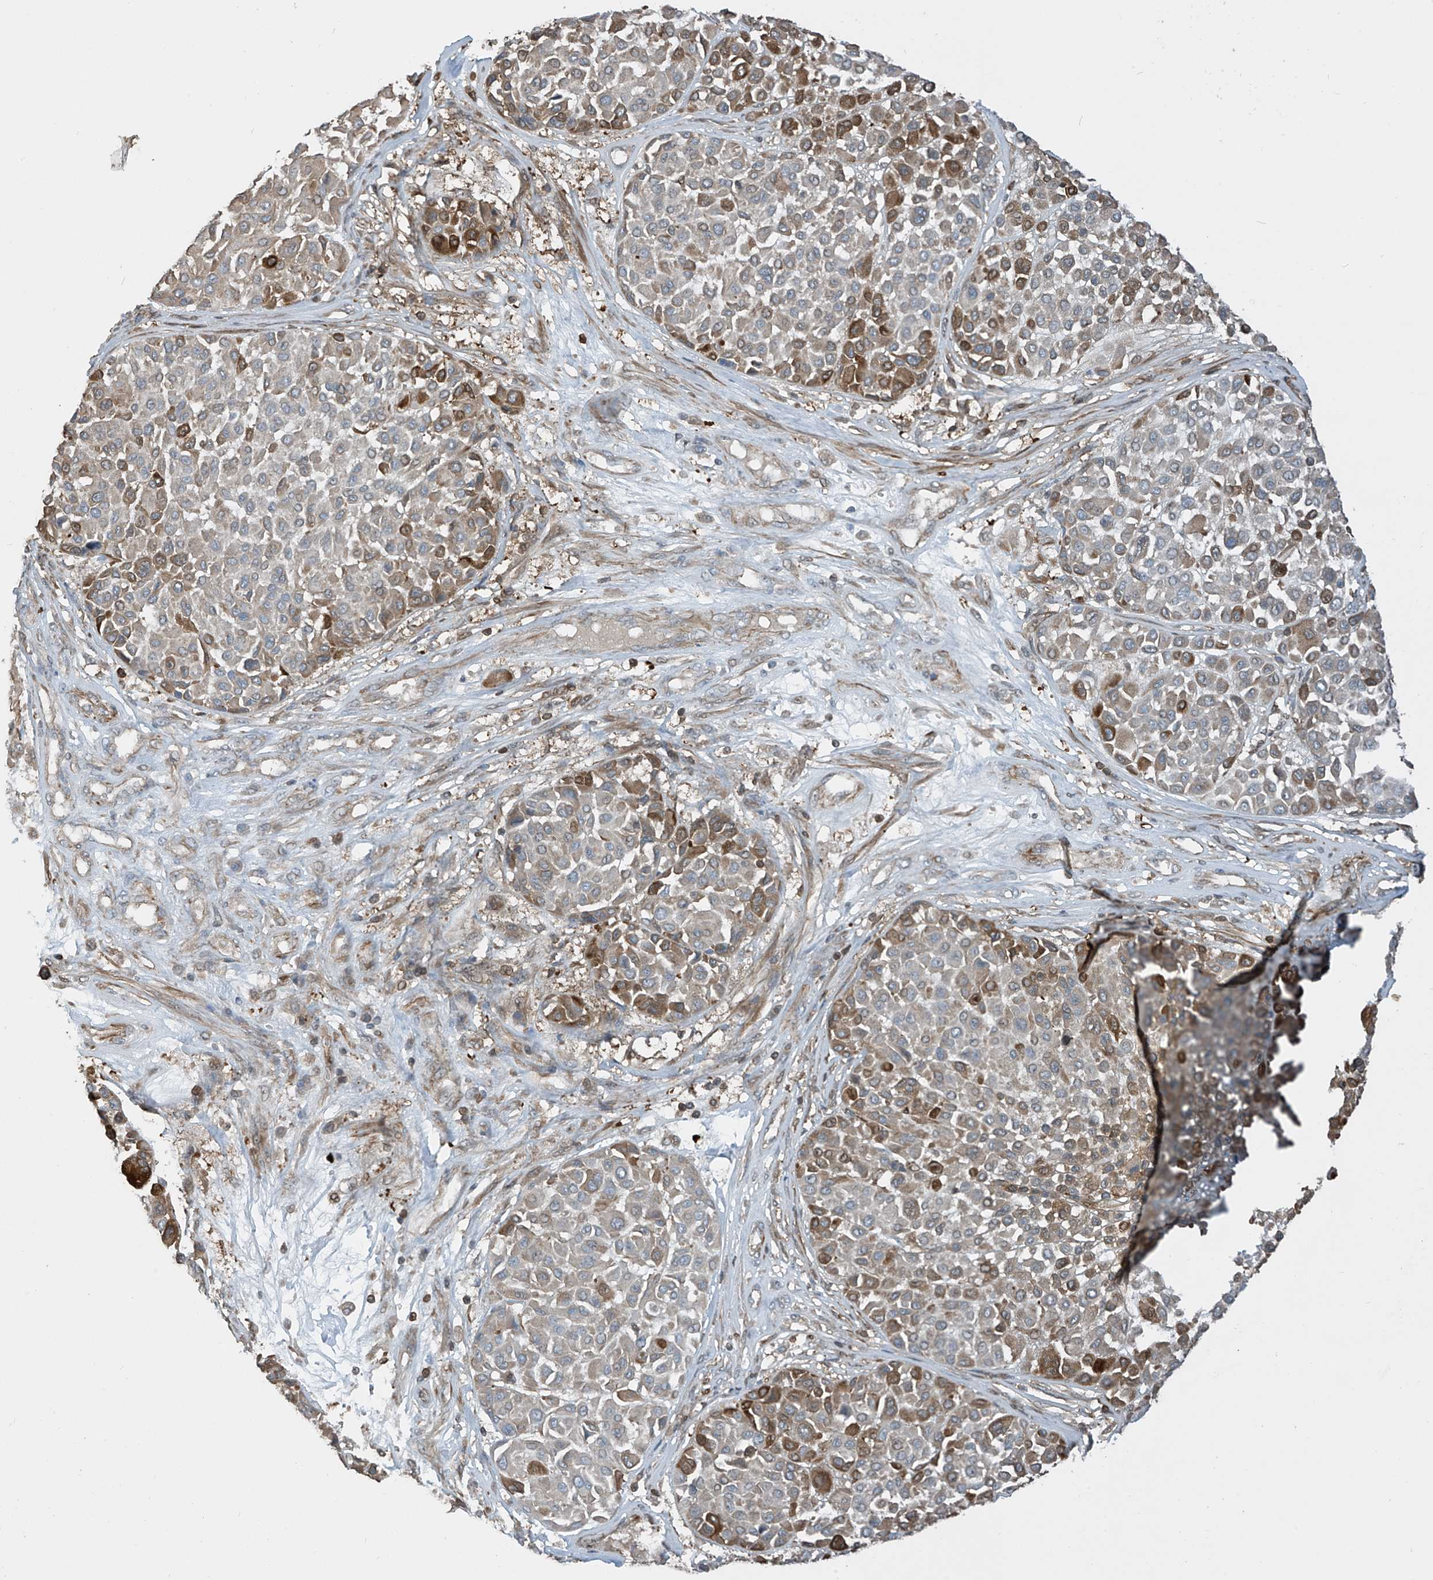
{"staining": {"intensity": "moderate", "quantity": "25%-75%", "location": "cytoplasmic/membranous"}, "tissue": "melanoma", "cell_type": "Tumor cells", "image_type": "cancer", "snomed": [{"axis": "morphology", "description": "Malignant melanoma, Metastatic site"}, {"axis": "topography", "description": "Soft tissue"}], "caption": "Approximately 25%-75% of tumor cells in human malignant melanoma (metastatic site) show moderate cytoplasmic/membranous protein staining as visualized by brown immunohistochemical staining.", "gene": "SH3BGRL3", "patient": {"sex": "male", "age": 41}}